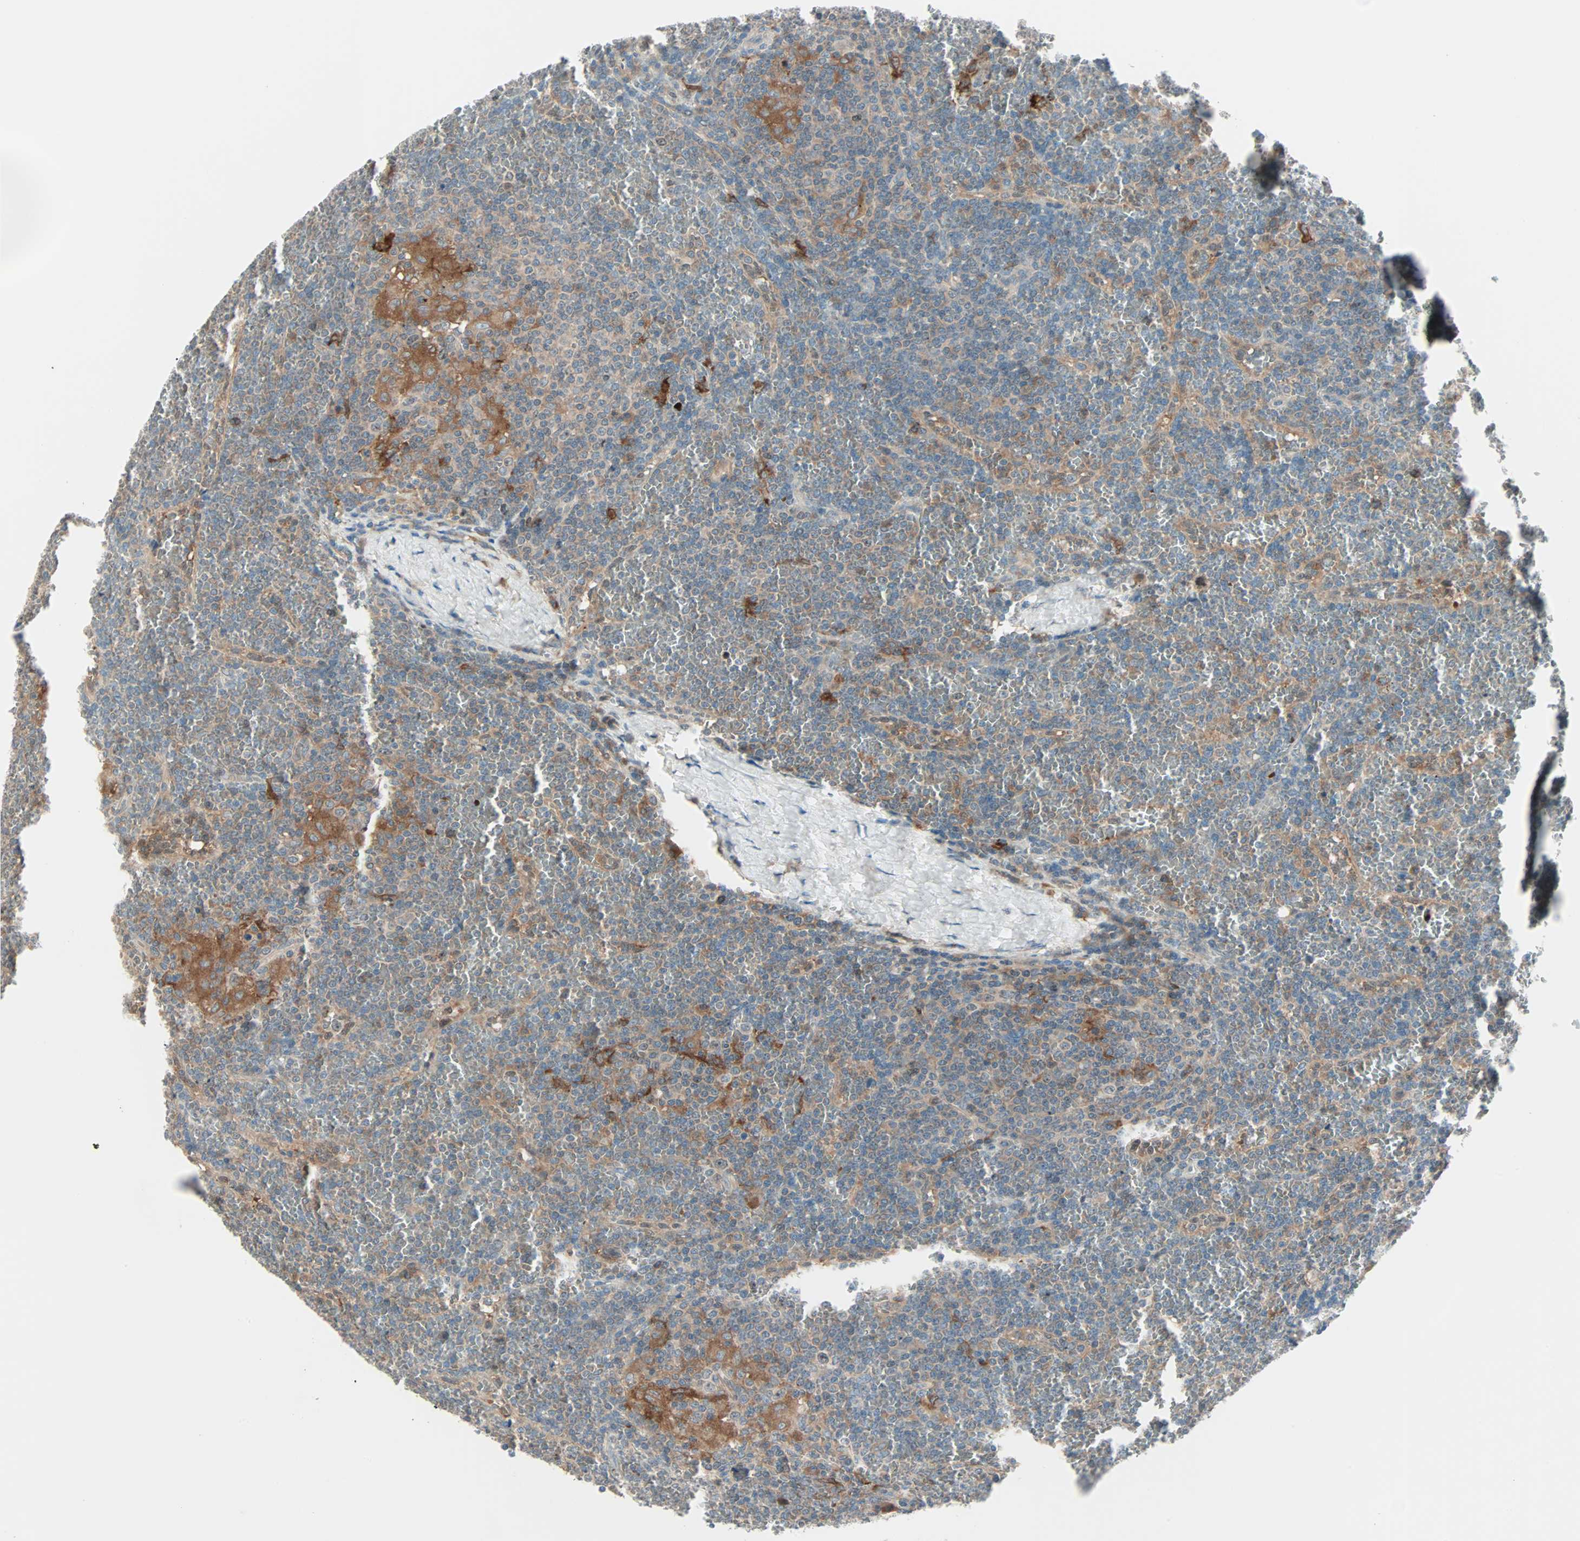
{"staining": {"intensity": "moderate", "quantity": "25%-75%", "location": "cytoplasmic/membranous"}, "tissue": "lymphoma", "cell_type": "Tumor cells", "image_type": "cancer", "snomed": [{"axis": "morphology", "description": "Malignant lymphoma, non-Hodgkin's type, Low grade"}, {"axis": "topography", "description": "Spleen"}], "caption": "Lymphoma was stained to show a protein in brown. There is medium levels of moderate cytoplasmic/membranous expression in approximately 25%-75% of tumor cells.", "gene": "SMIM8", "patient": {"sex": "female", "age": 19}}